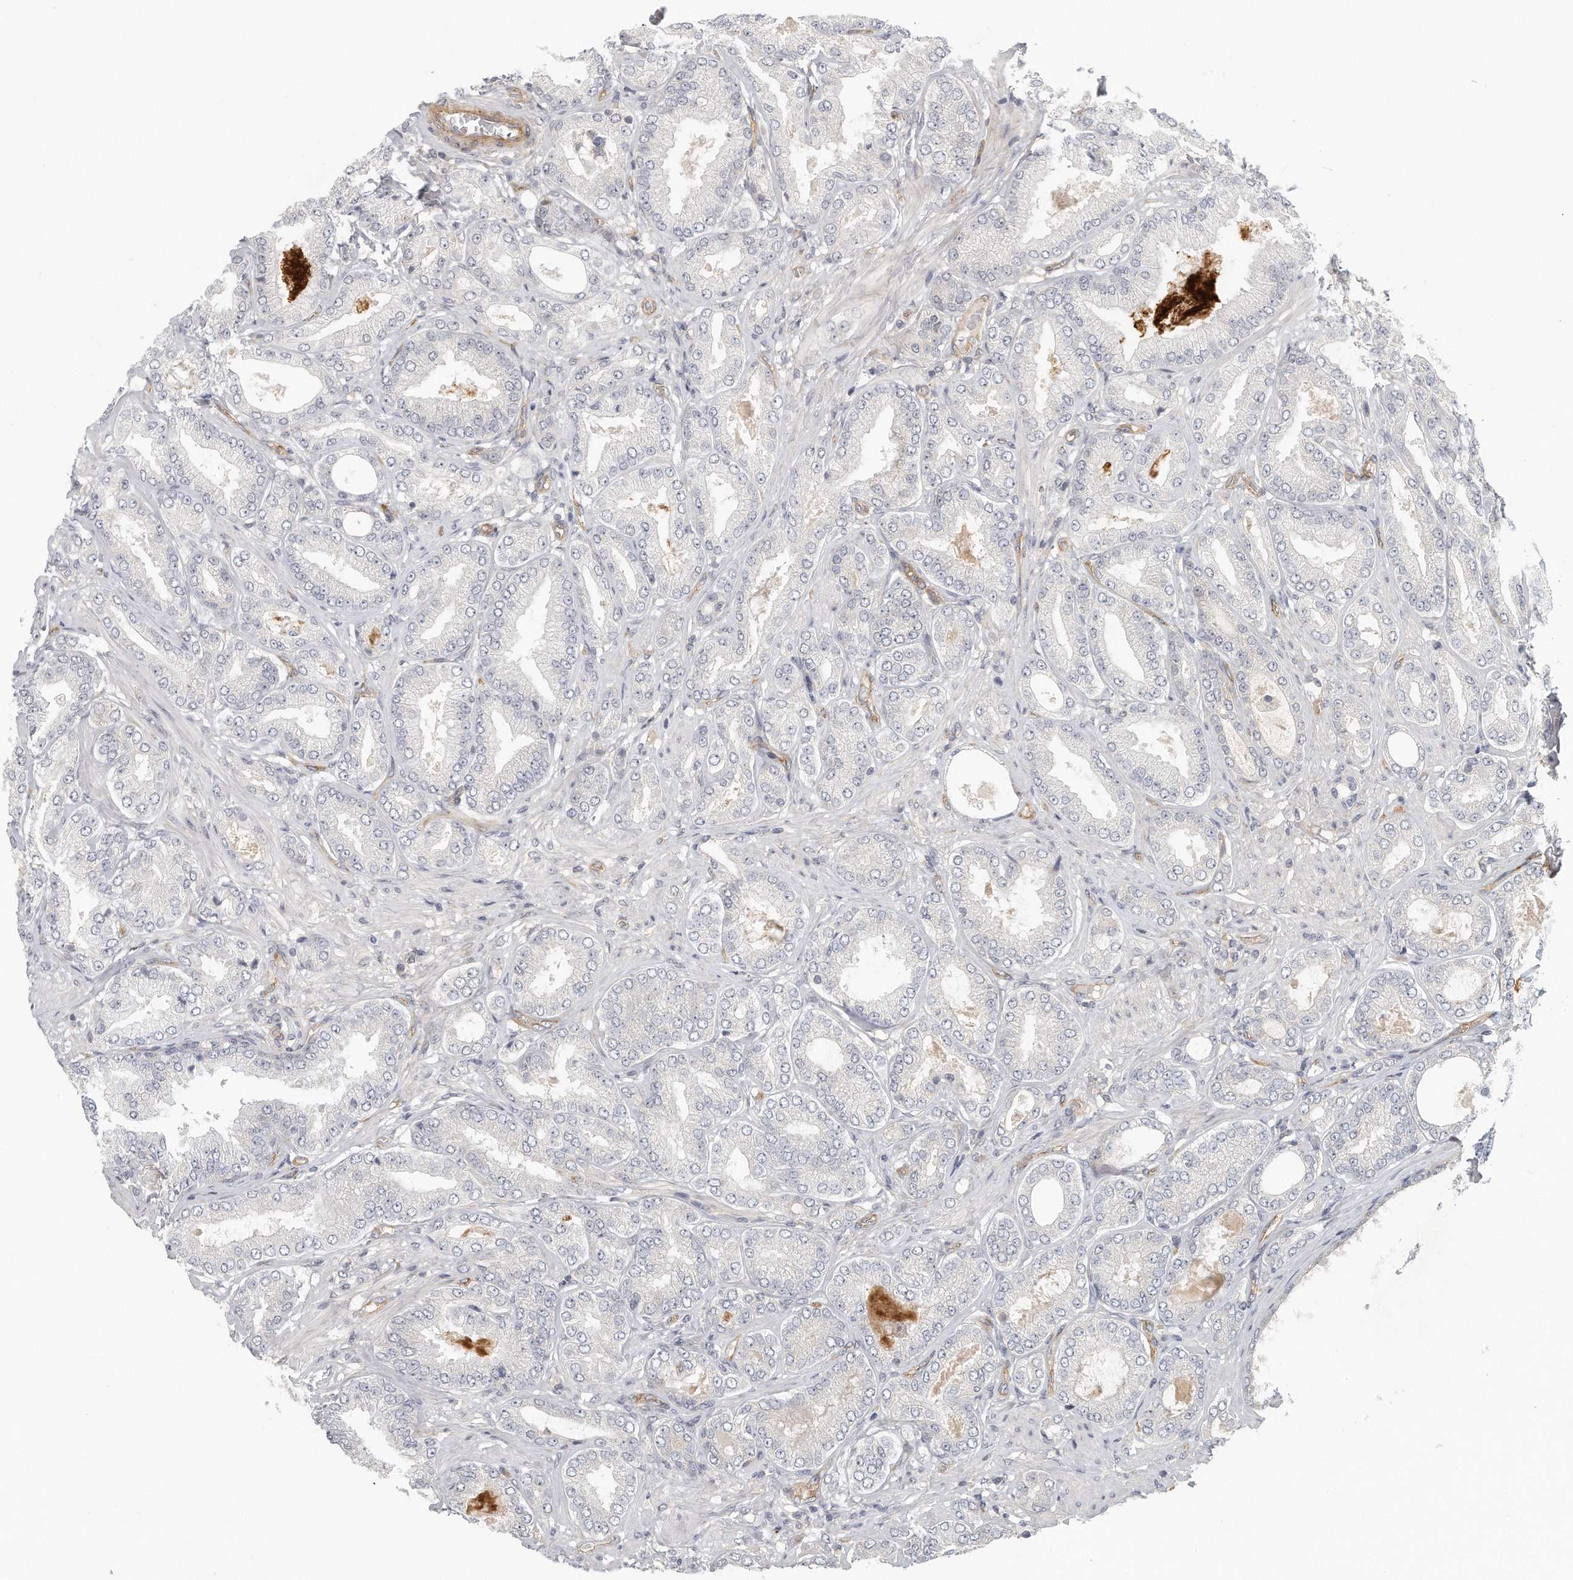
{"staining": {"intensity": "negative", "quantity": "none", "location": "none"}, "tissue": "prostate cancer", "cell_type": "Tumor cells", "image_type": "cancer", "snomed": [{"axis": "morphology", "description": "Adenocarcinoma, Low grade"}, {"axis": "topography", "description": "Prostate"}], "caption": "The IHC photomicrograph has no significant expression in tumor cells of prostate cancer tissue.", "gene": "MTERF4", "patient": {"sex": "male", "age": 63}}